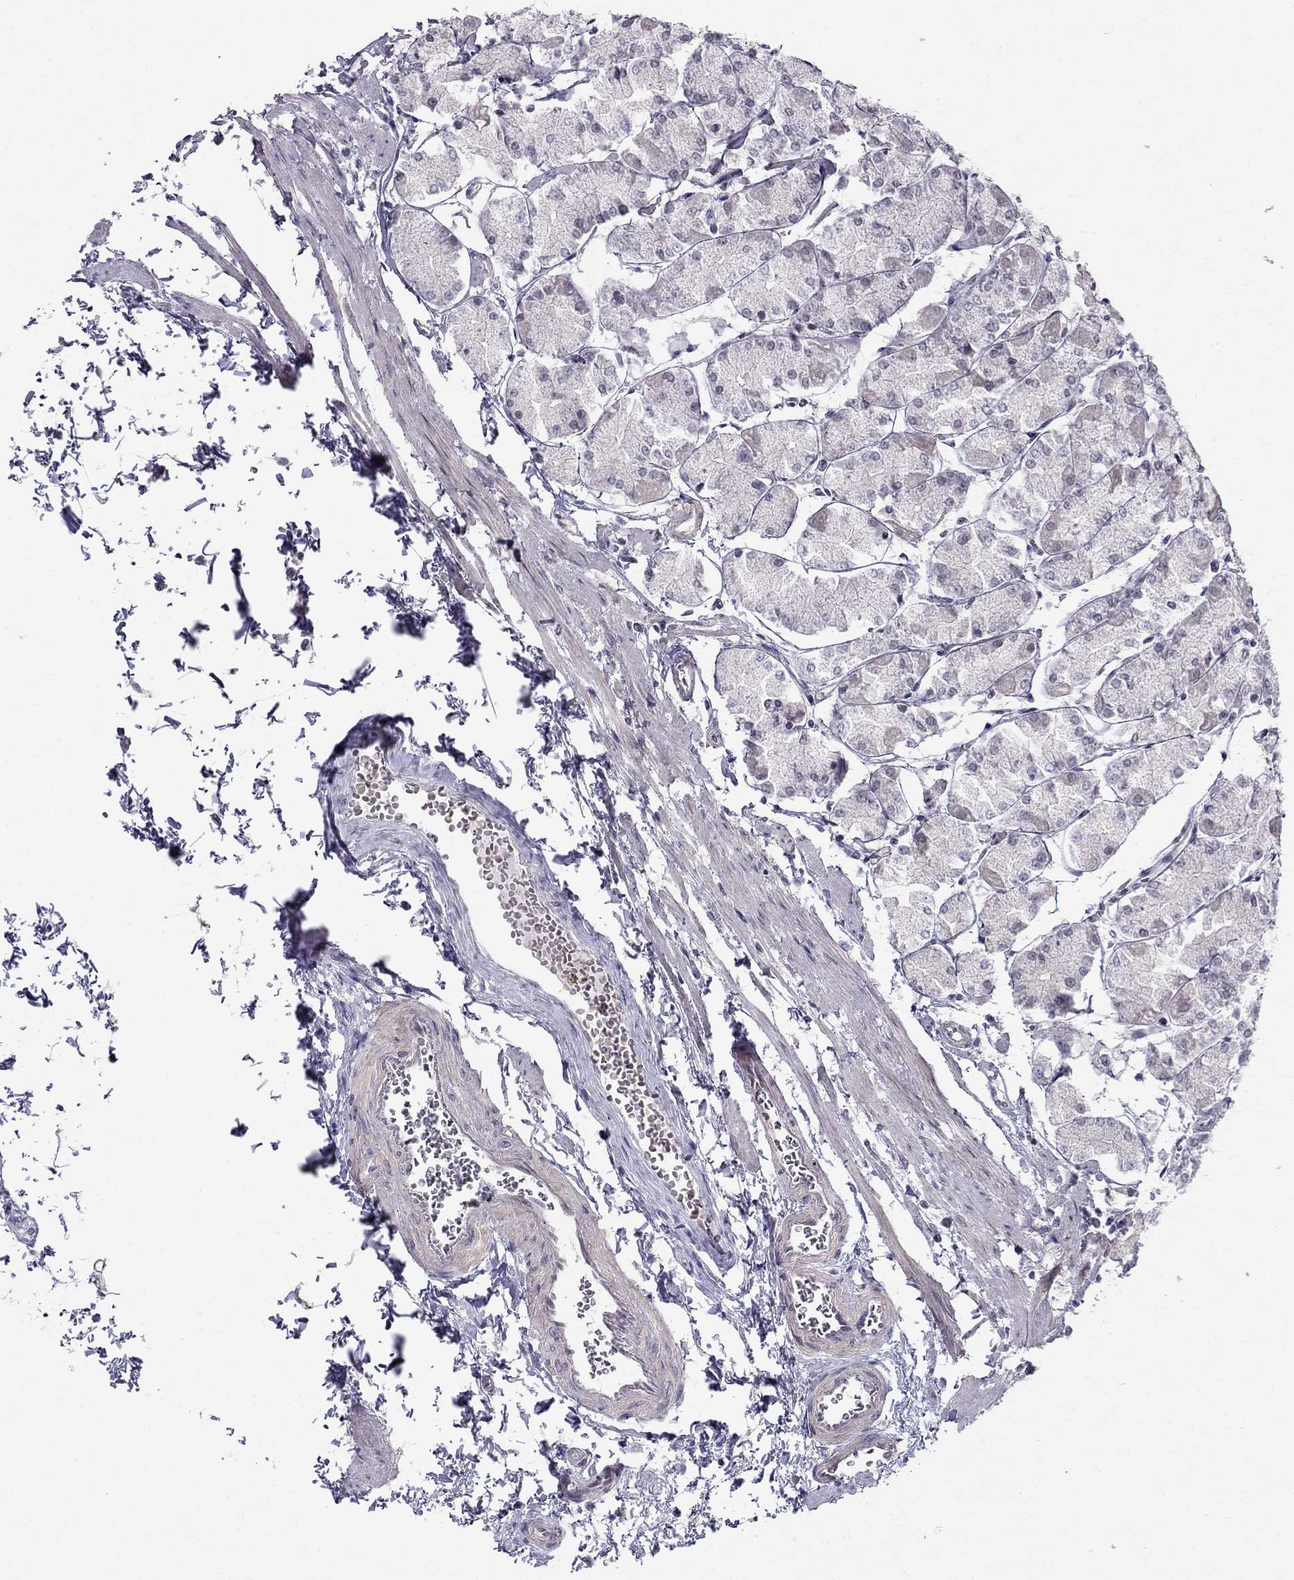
{"staining": {"intensity": "negative", "quantity": "none", "location": "none"}, "tissue": "stomach", "cell_type": "Glandular cells", "image_type": "normal", "snomed": [{"axis": "morphology", "description": "Normal tissue, NOS"}, {"axis": "topography", "description": "Stomach, upper"}], "caption": "IHC photomicrograph of normal stomach: stomach stained with DAB (3,3'-diaminobenzidine) demonstrates no significant protein staining in glandular cells. The staining was performed using DAB to visualize the protein expression in brown, while the nuclei were stained in blue with hematoxylin (Magnification: 20x).", "gene": "BAG5", "patient": {"sex": "male", "age": 60}}